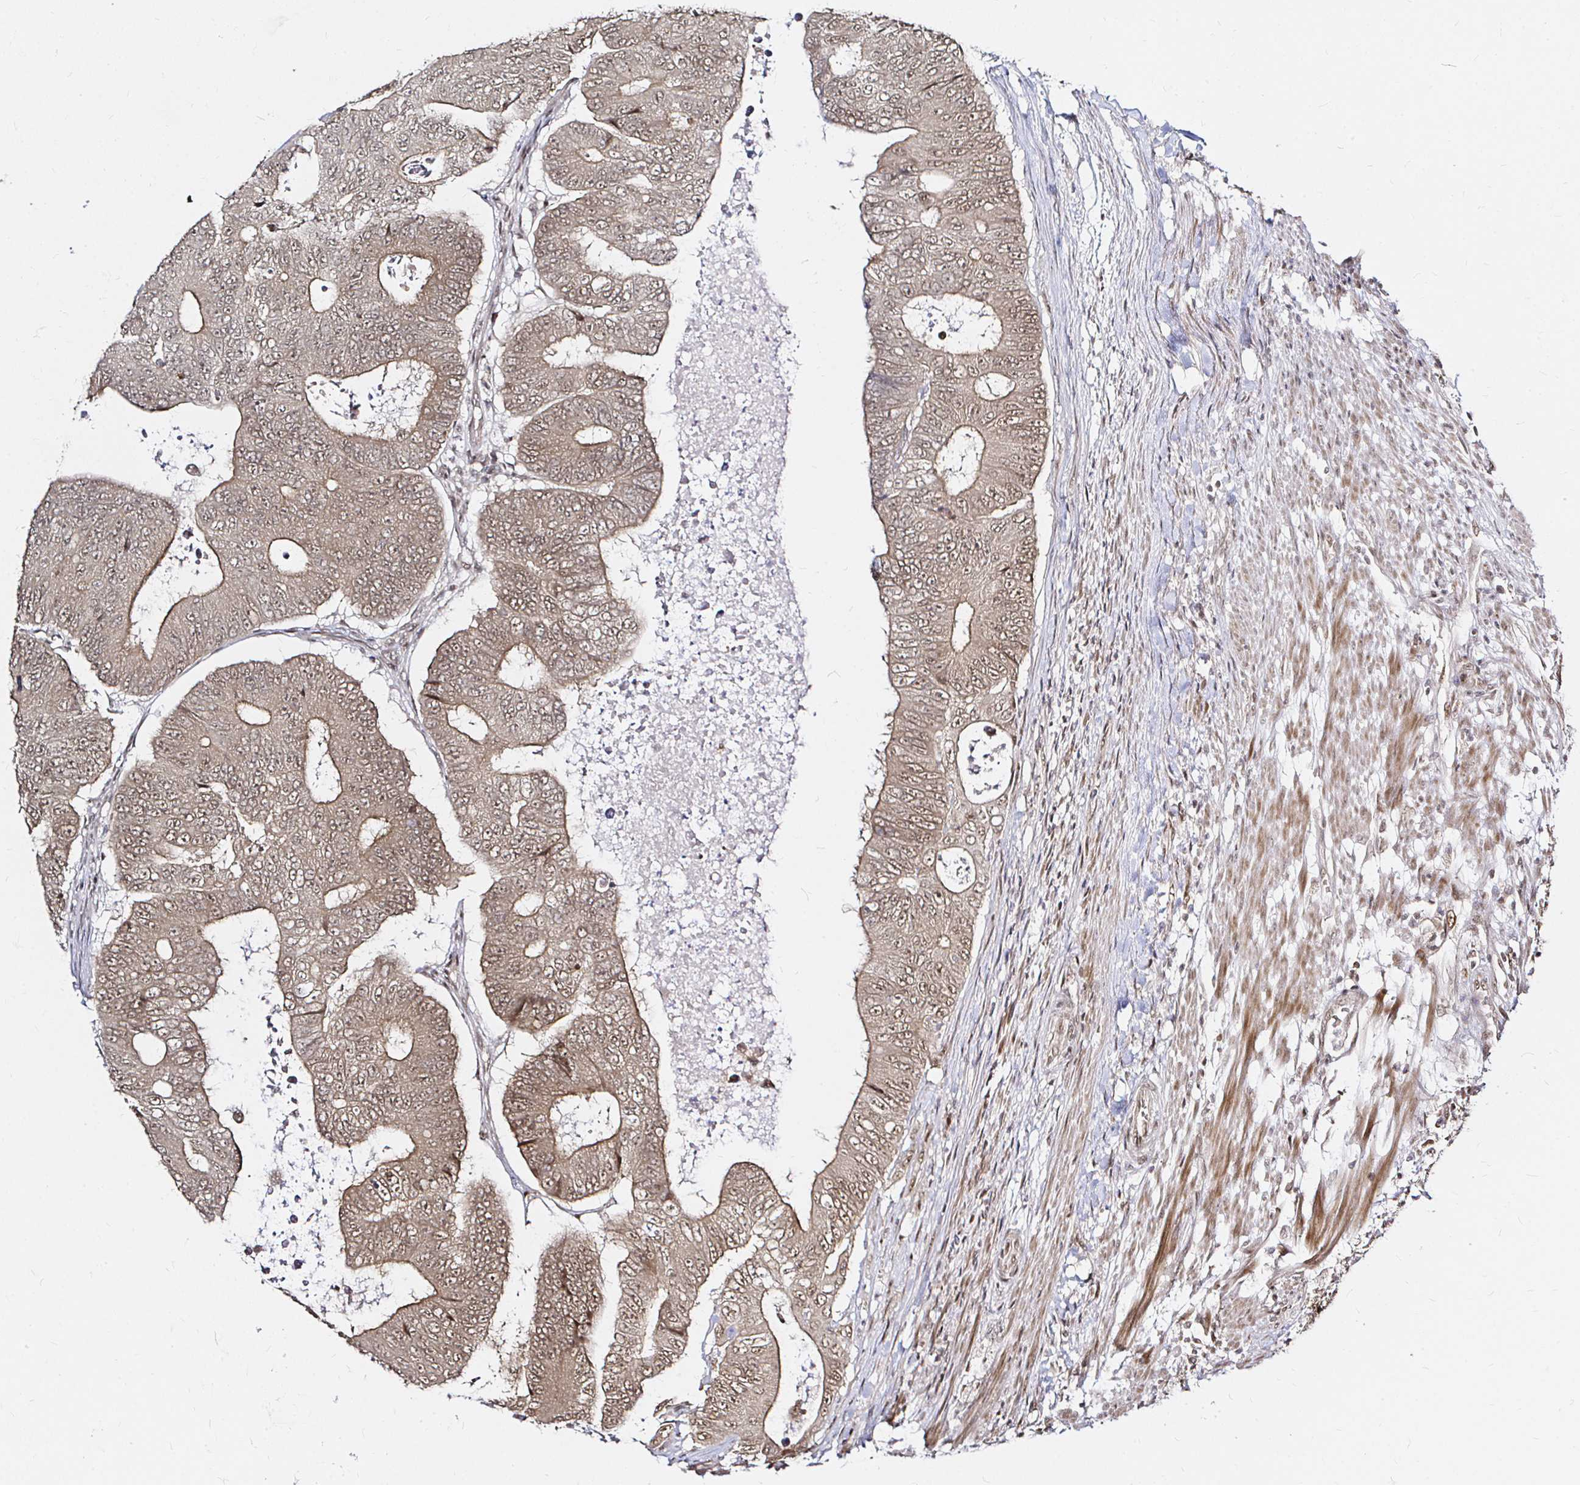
{"staining": {"intensity": "moderate", "quantity": ">75%", "location": "cytoplasmic/membranous,nuclear"}, "tissue": "colorectal cancer", "cell_type": "Tumor cells", "image_type": "cancer", "snomed": [{"axis": "morphology", "description": "Adenocarcinoma, NOS"}, {"axis": "topography", "description": "Colon"}], "caption": "The immunohistochemical stain labels moderate cytoplasmic/membranous and nuclear staining in tumor cells of adenocarcinoma (colorectal) tissue. The staining is performed using DAB (3,3'-diaminobenzidine) brown chromogen to label protein expression. The nuclei are counter-stained blue using hematoxylin.", "gene": "SNRPC", "patient": {"sex": "female", "age": 48}}